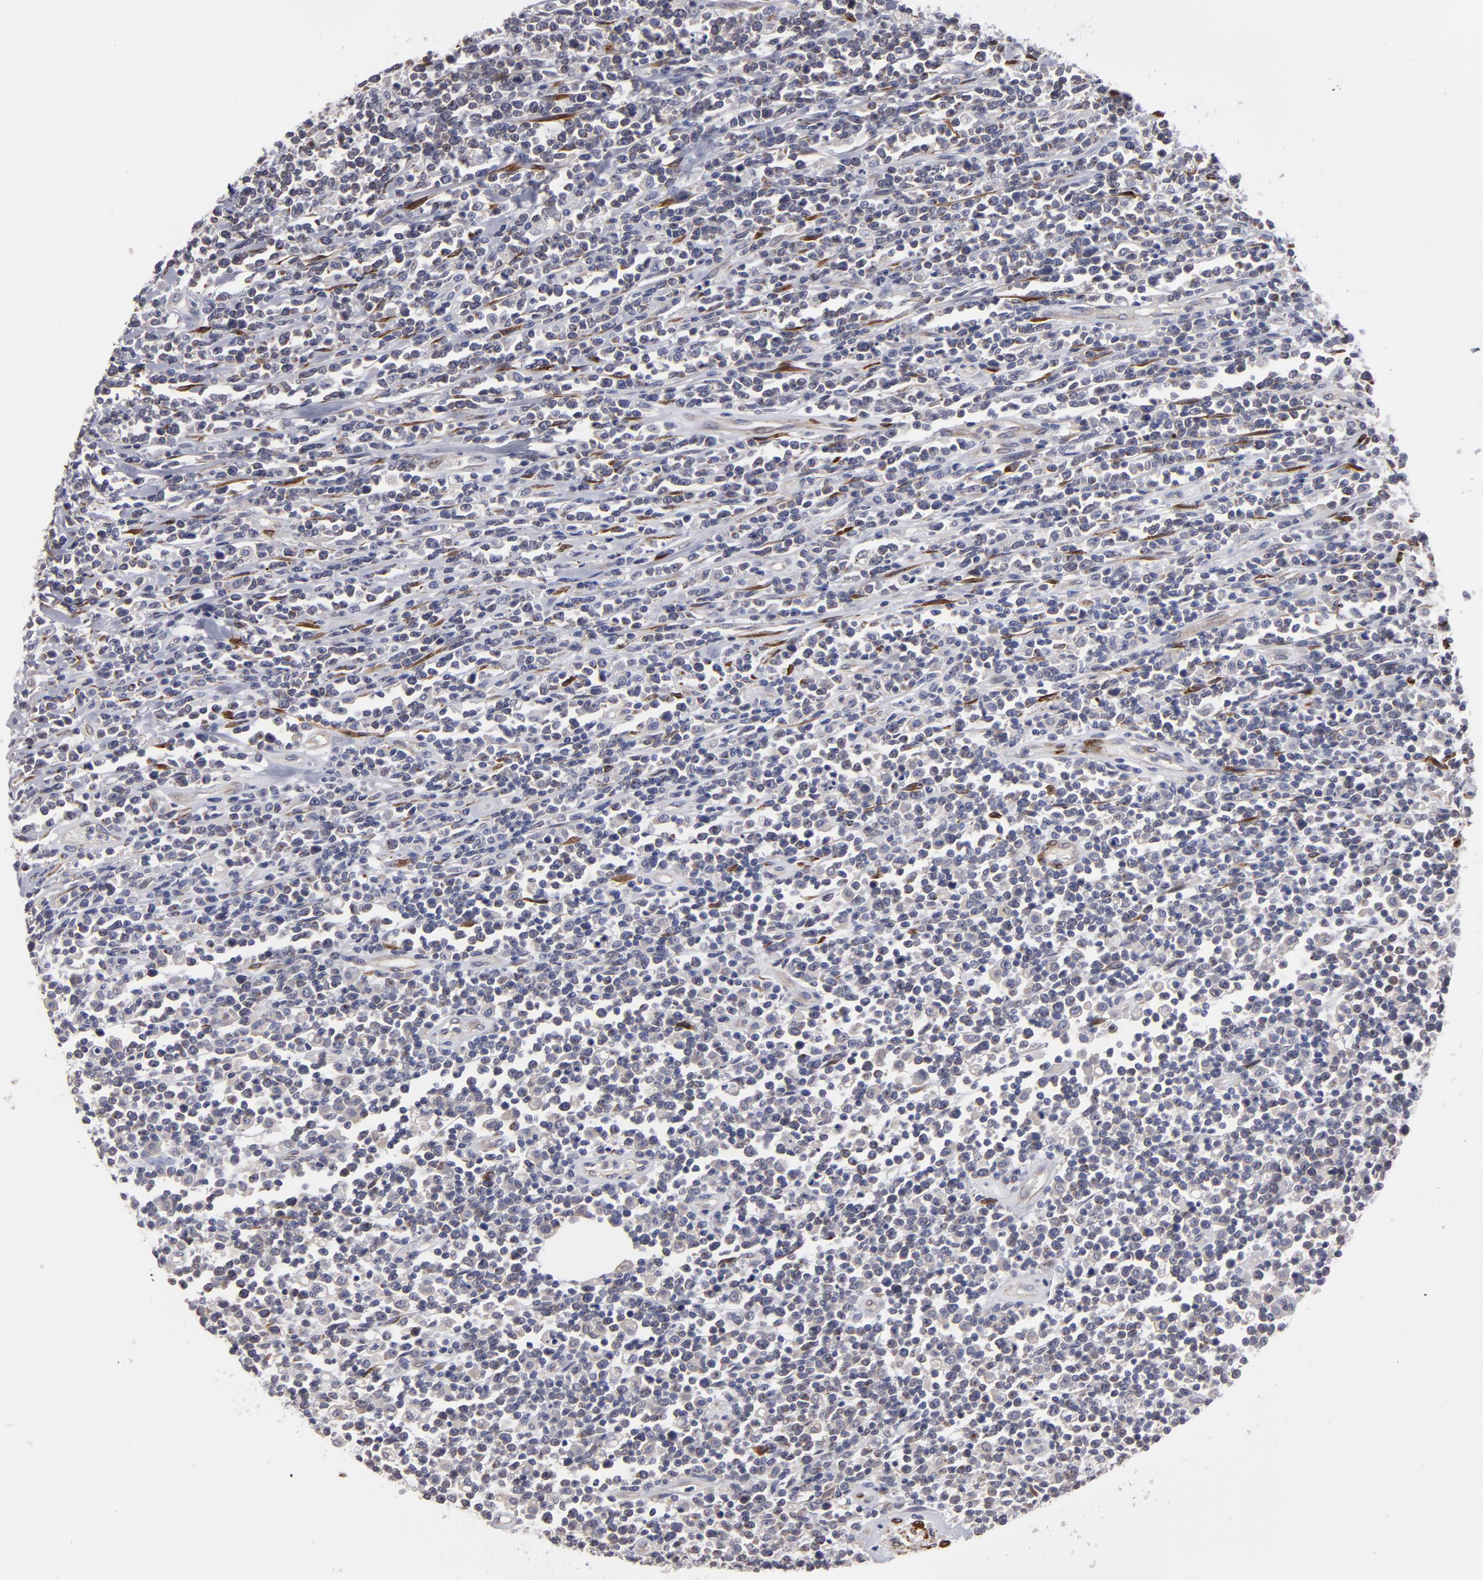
{"staining": {"intensity": "weak", "quantity": "<25%", "location": "cytoplasmic/membranous"}, "tissue": "lymphoma", "cell_type": "Tumor cells", "image_type": "cancer", "snomed": [{"axis": "morphology", "description": "Malignant lymphoma, non-Hodgkin's type, High grade"}, {"axis": "topography", "description": "Colon"}], "caption": "IHC photomicrograph of human malignant lymphoma, non-Hodgkin's type (high-grade) stained for a protein (brown), which displays no expression in tumor cells. Brightfield microscopy of immunohistochemistry stained with DAB (brown) and hematoxylin (blue), captured at high magnification.", "gene": "SLMAP", "patient": {"sex": "male", "age": 82}}